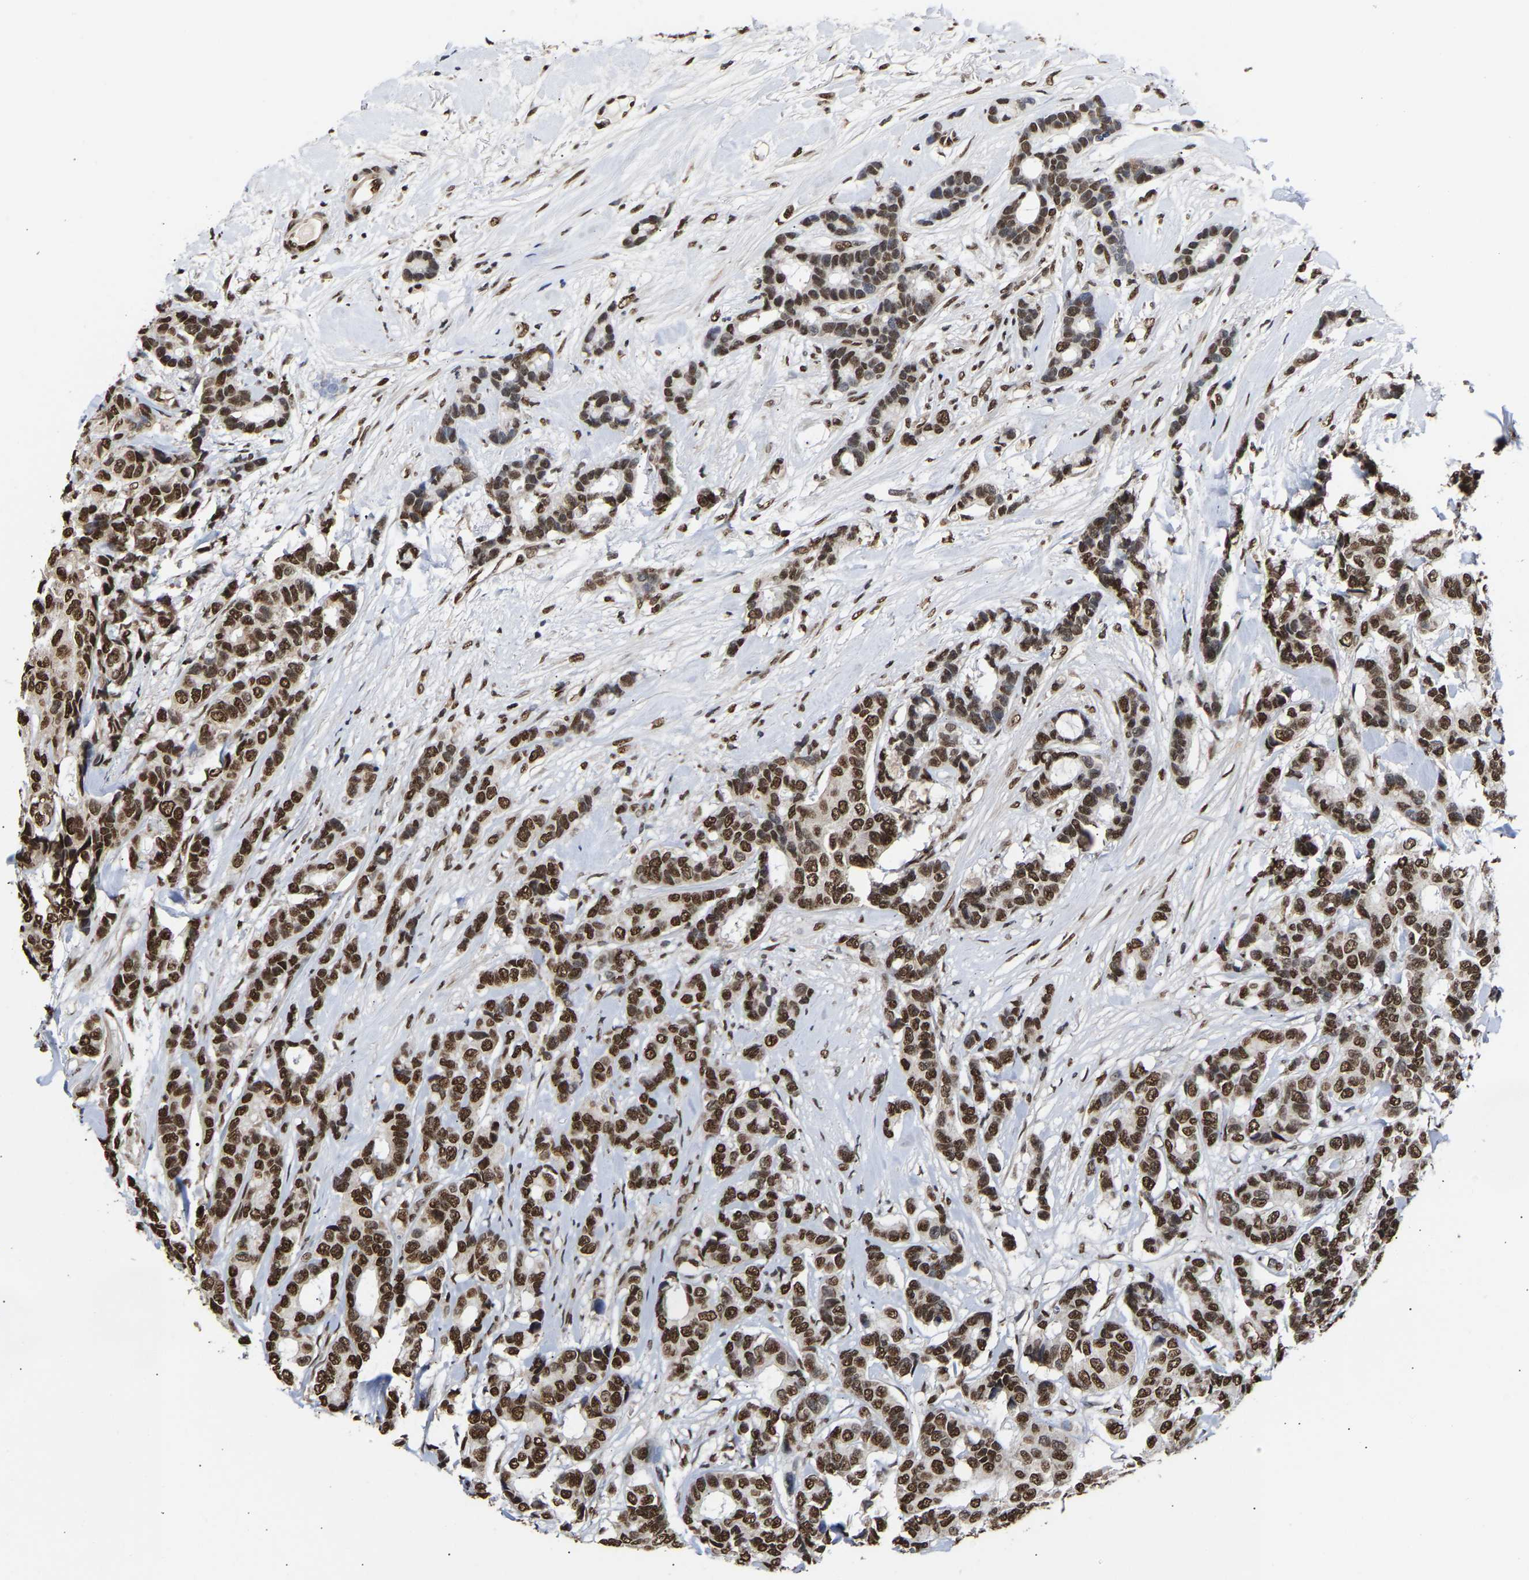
{"staining": {"intensity": "strong", "quantity": ">75%", "location": "nuclear"}, "tissue": "breast cancer", "cell_type": "Tumor cells", "image_type": "cancer", "snomed": [{"axis": "morphology", "description": "Duct carcinoma"}, {"axis": "topography", "description": "Breast"}], "caption": "Protein staining of breast cancer (intraductal carcinoma) tissue demonstrates strong nuclear positivity in approximately >75% of tumor cells.", "gene": "PSIP1", "patient": {"sex": "female", "age": 87}}